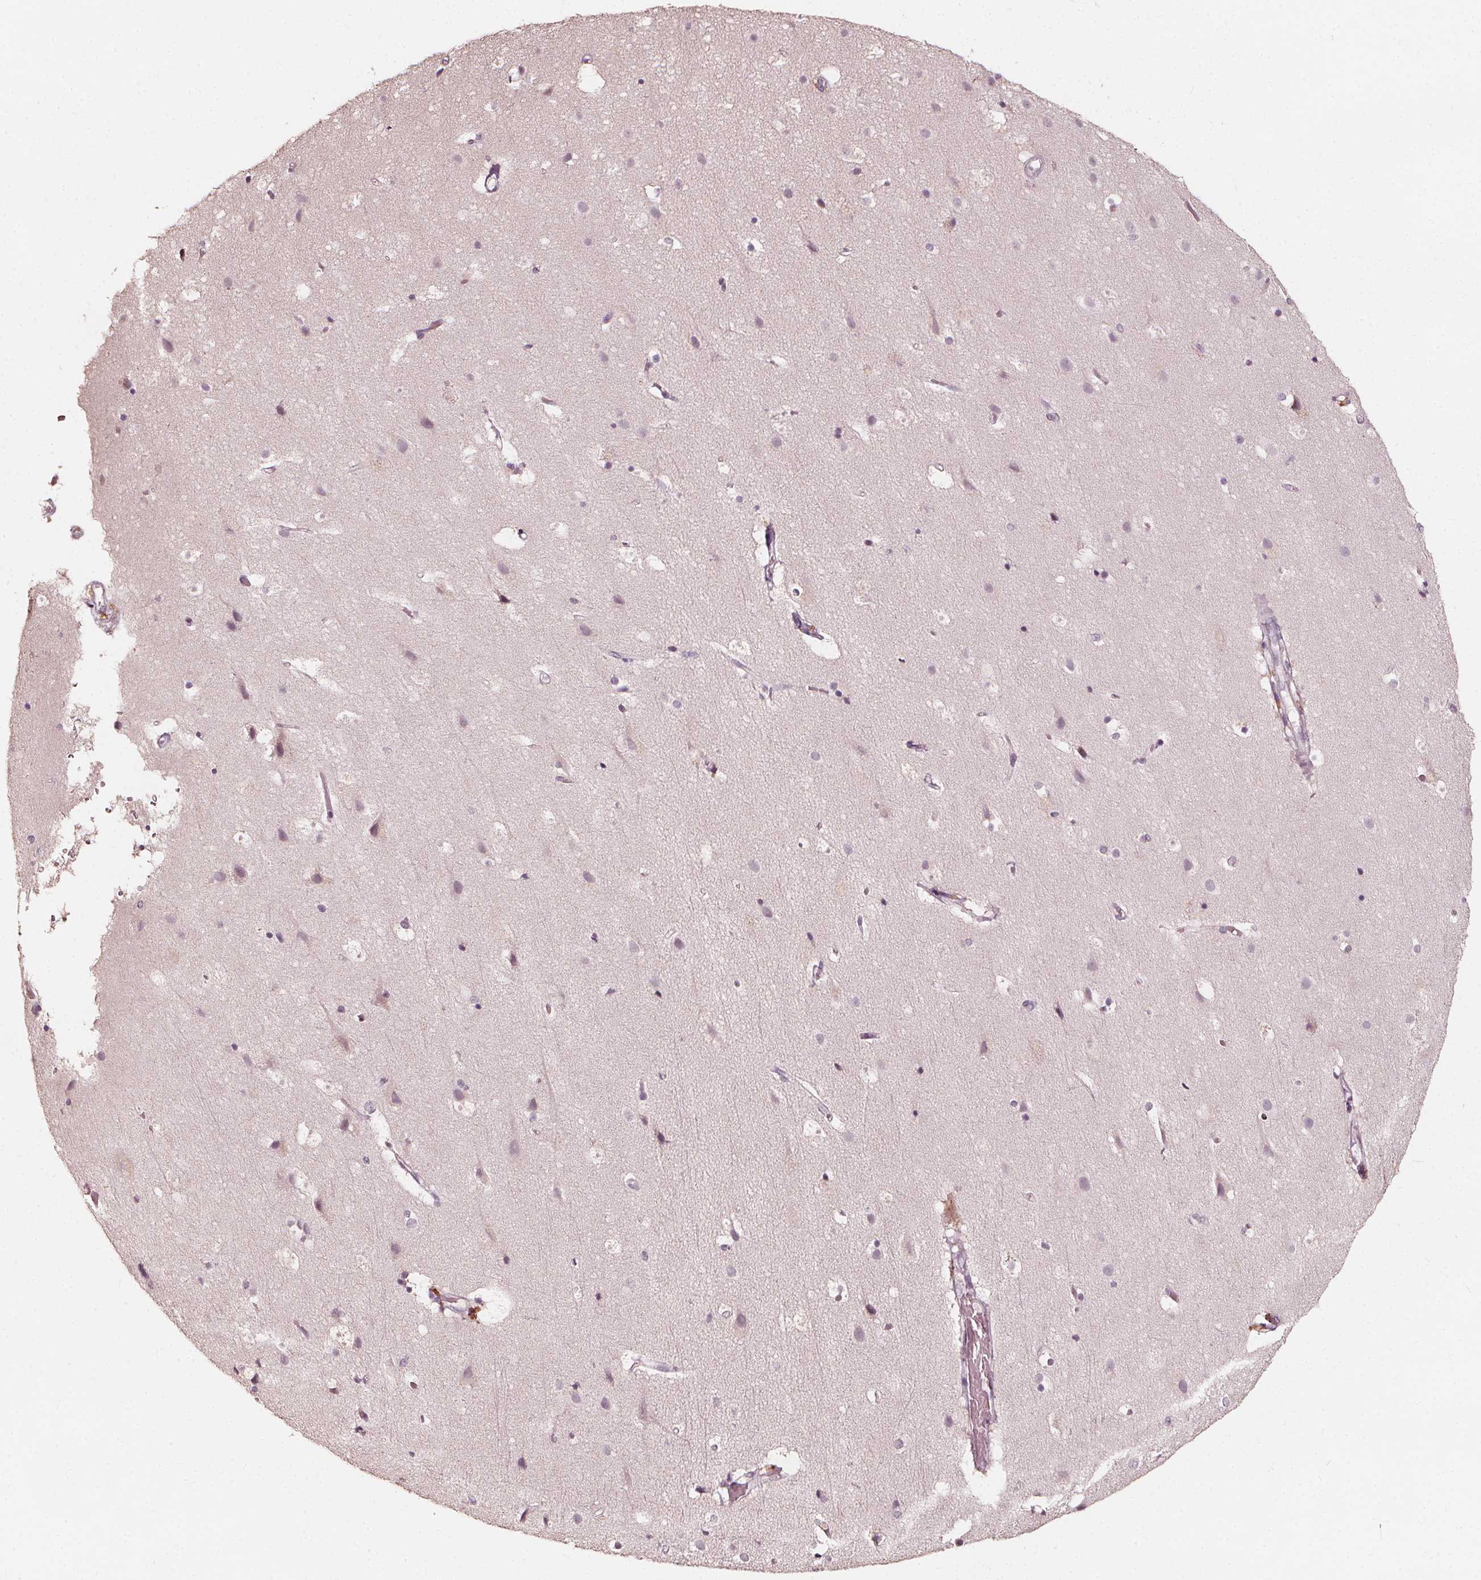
{"staining": {"intensity": "negative", "quantity": "none", "location": "none"}, "tissue": "cerebral cortex", "cell_type": "Endothelial cells", "image_type": "normal", "snomed": [{"axis": "morphology", "description": "Normal tissue, NOS"}, {"axis": "topography", "description": "Cerebral cortex"}], "caption": "Unremarkable cerebral cortex was stained to show a protein in brown. There is no significant expression in endothelial cells.", "gene": "NPC1L1", "patient": {"sex": "female", "age": 52}}